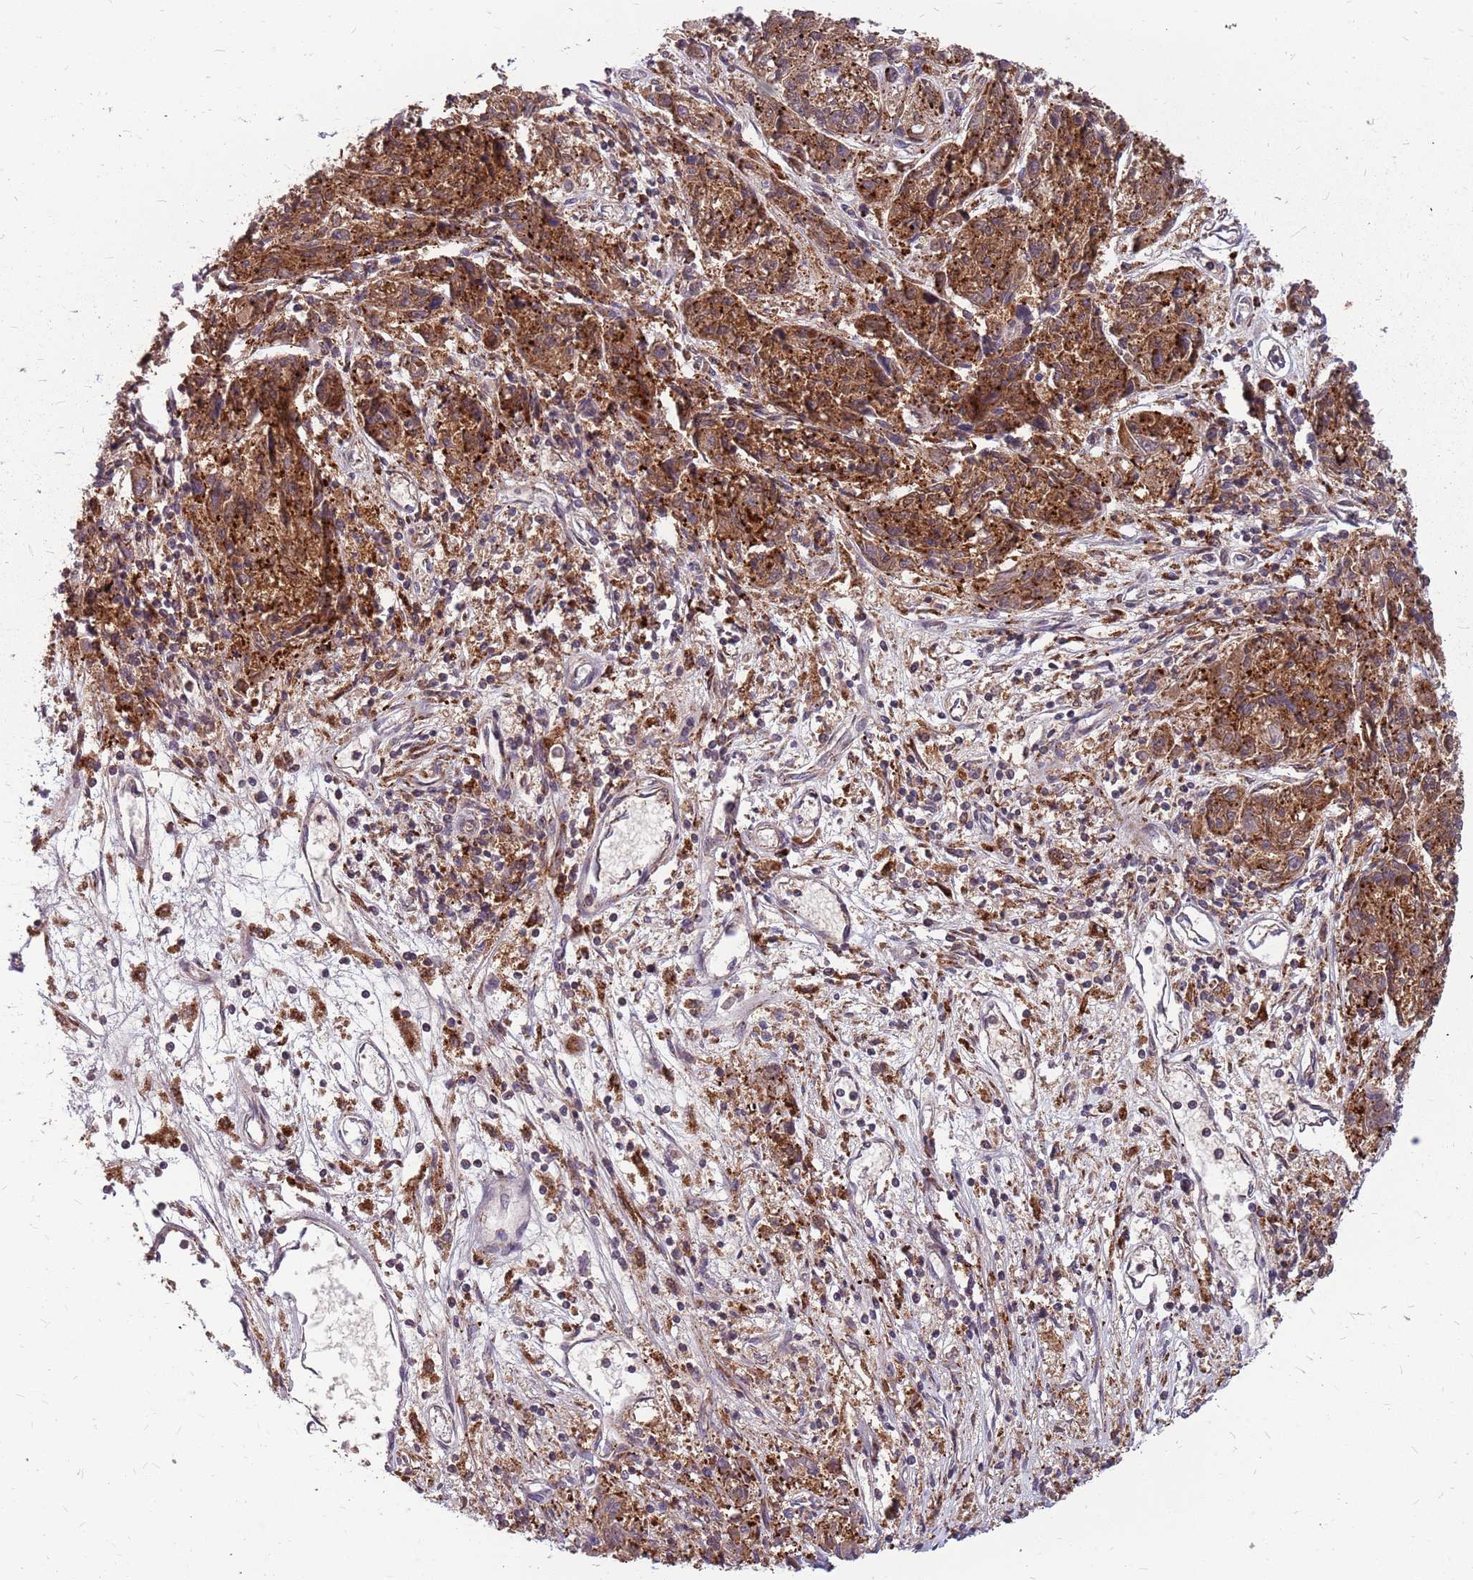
{"staining": {"intensity": "moderate", "quantity": ">75%", "location": "cytoplasmic/membranous"}, "tissue": "melanoma", "cell_type": "Tumor cells", "image_type": "cancer", "snomed": [{"axis": "morphology", "description": "Malignant melanoma, NOS"}, {"axis": "topography", "description": "Skin"}], "caption": "About >75% of tumor cells in malignant melanoma reveal moderate cytoplasmic/membranous protein positivity as visualized by brown immunohistochemical staining.", "gene": "NME4", "patient": {"sex": "male", "age": 53}}